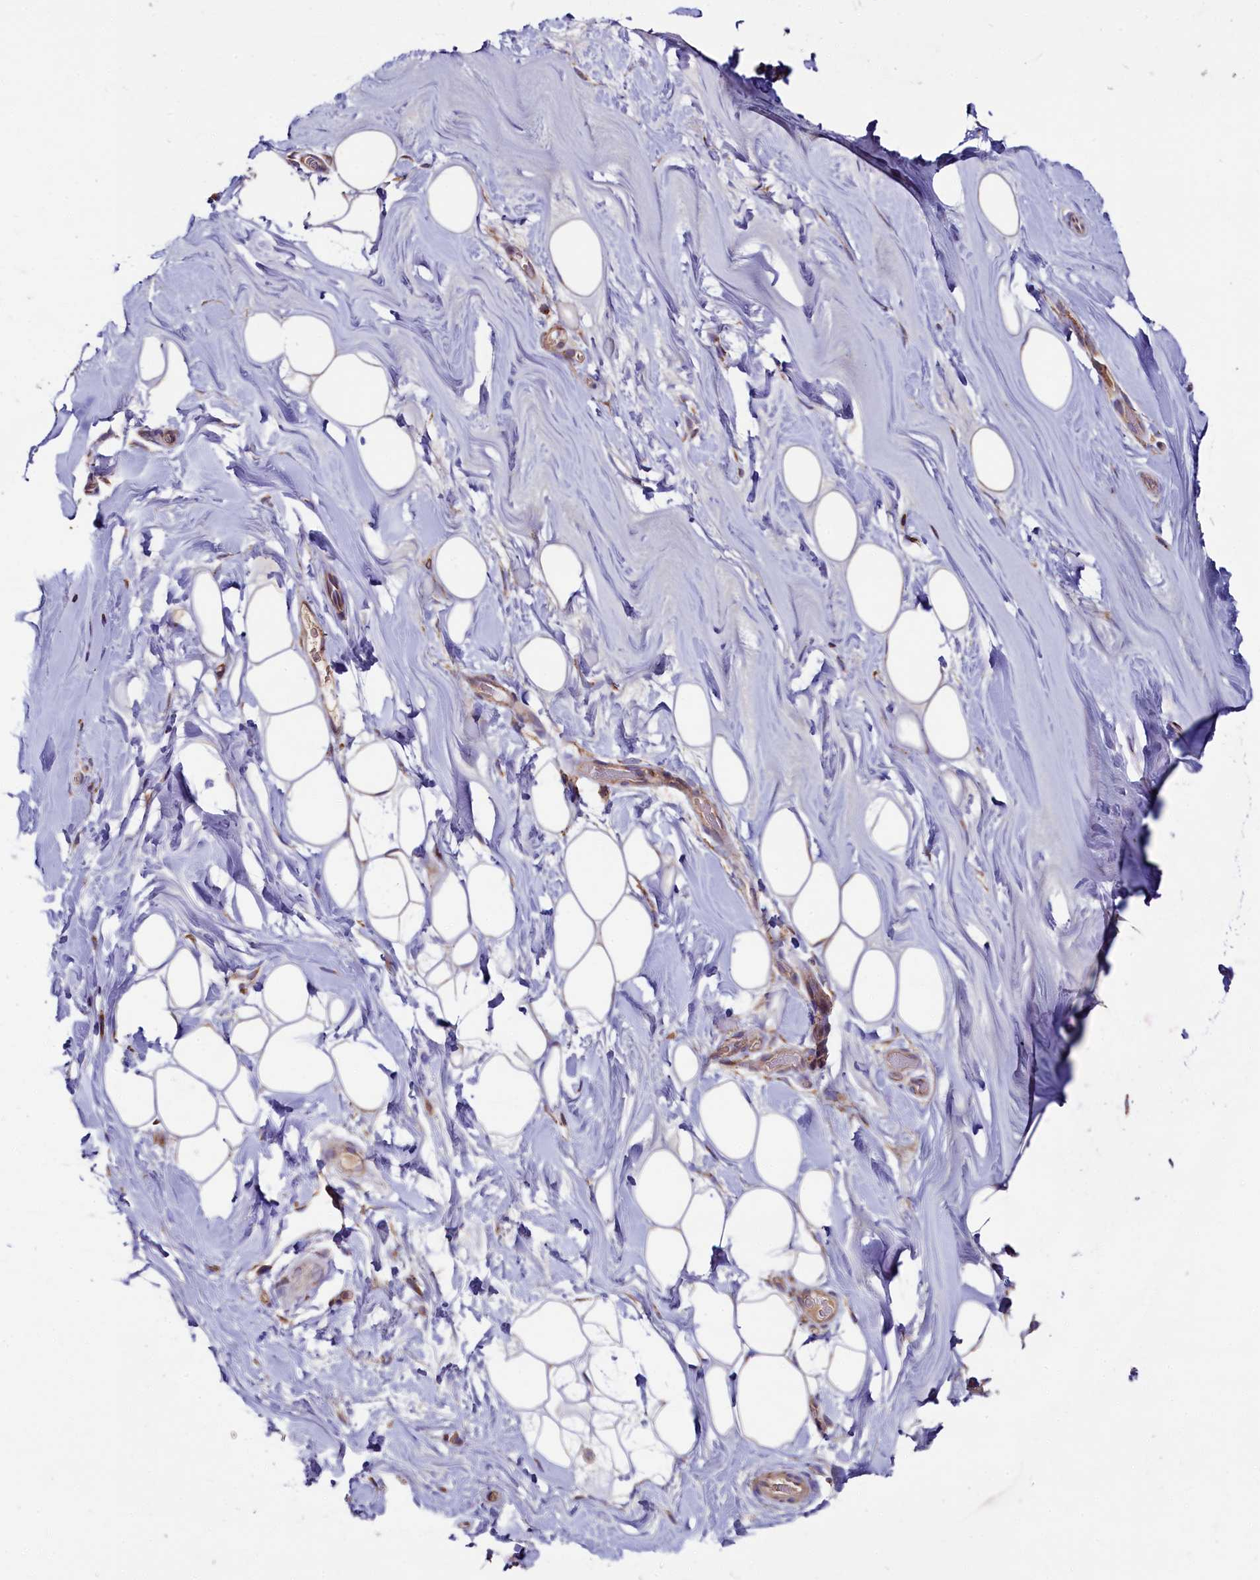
{"staining": {"intensity": "weak", "quantity": ">75%", "location": "cytoplasmic/membranous"}, "tissue": "adipose tissue", "cell_type": "Adipocytes", "image_type": "normal", "snomed": [{"axis": "morphology", "description": "Normal tissue, NOS"}, {"axis": "topography", "description": "Breast"}], "caption": "Immunohistochemical staining of normal human adipose tissue demonstrates weak cytoplasmic/membranous protein staining in about >75% of adipocytes.", "gene": "ZSWIM1", "patient": {"sex": "female", "age": 26}}